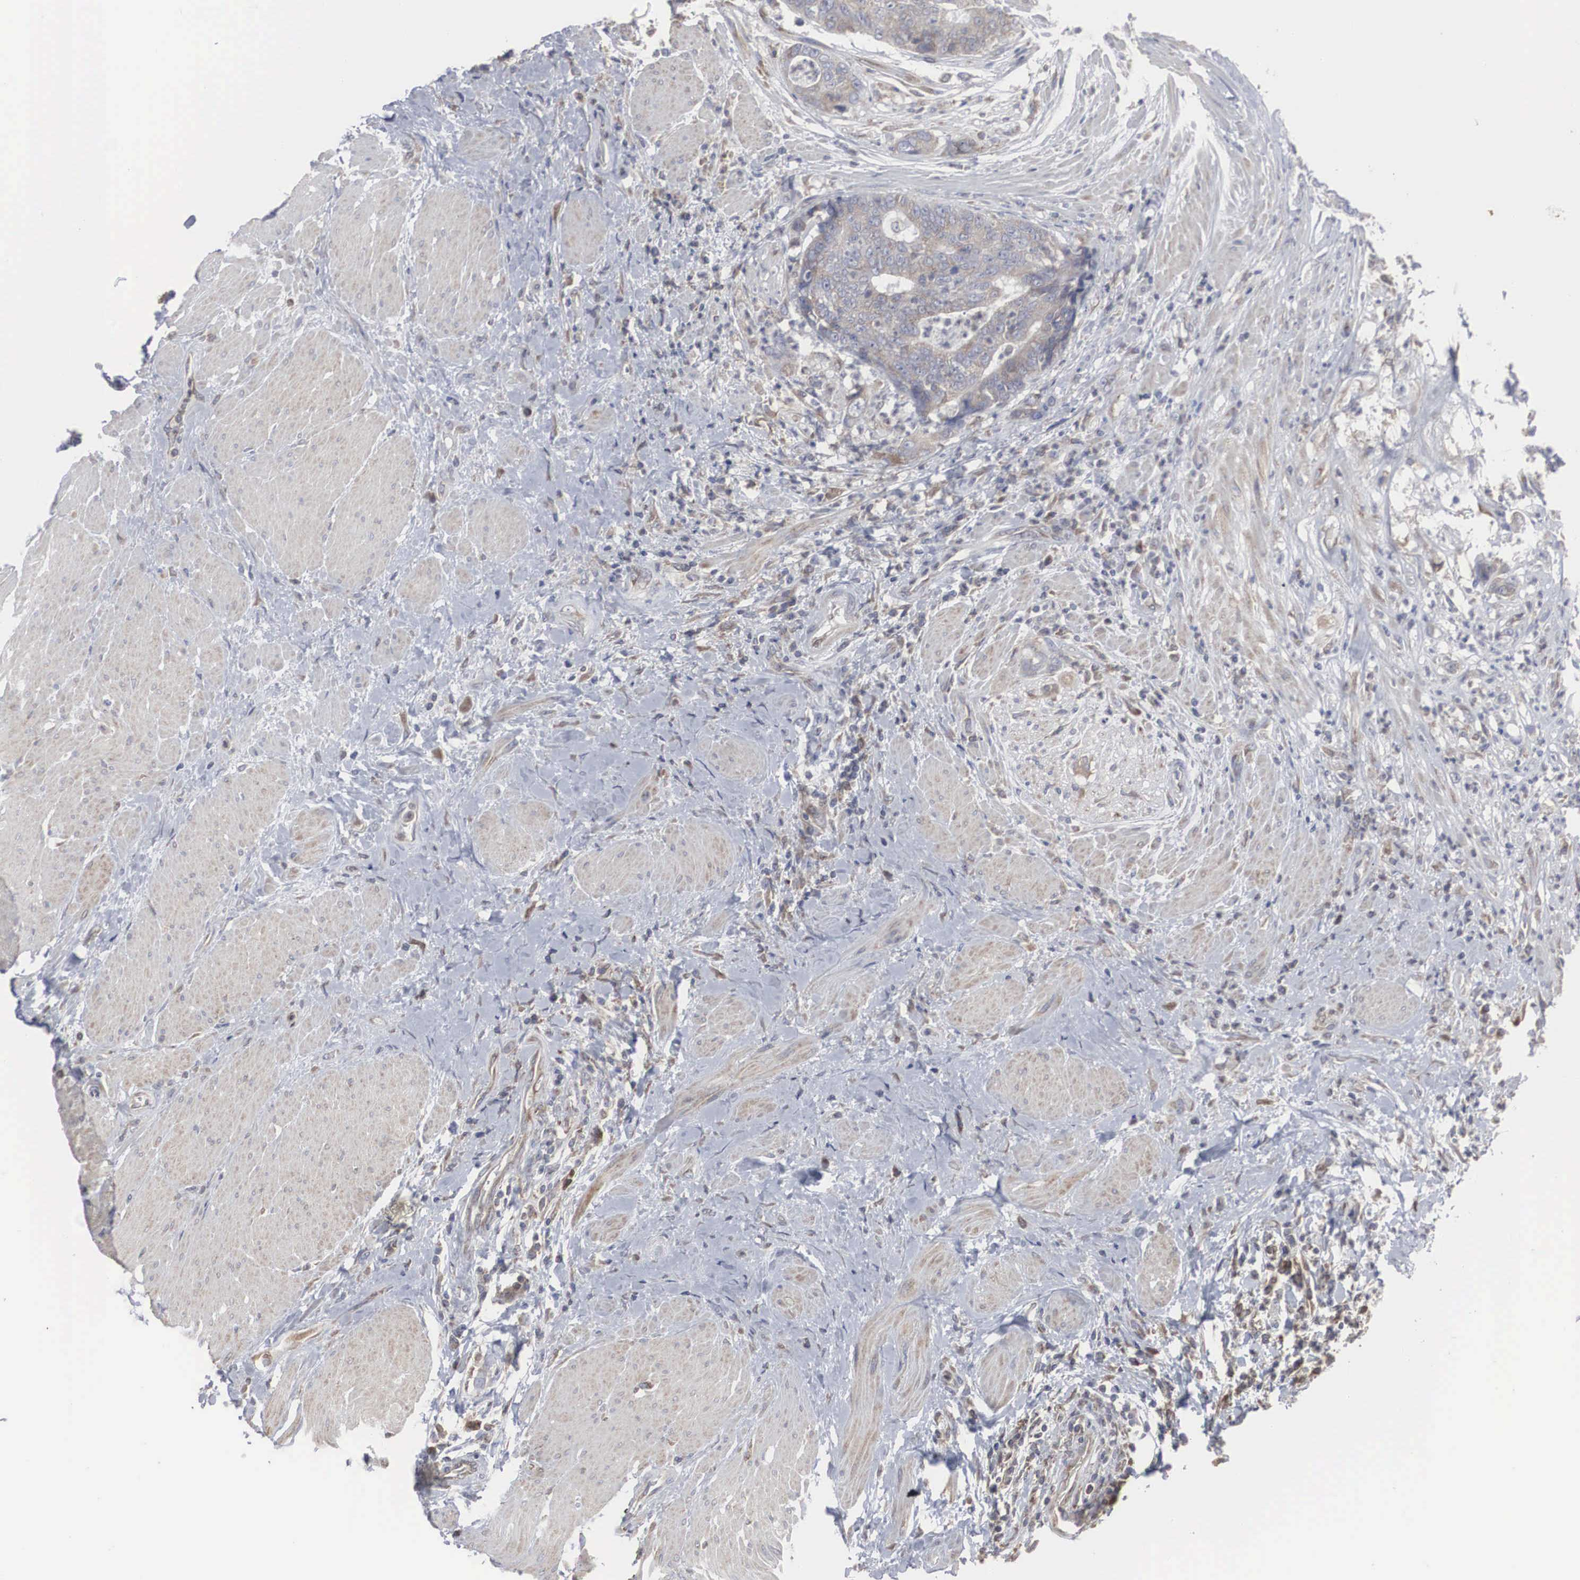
{"staining": {"intensity": "weak", "quantity": "25%-75%", "location": "cytoplasmic/membranous"}, "tissue": "colorectal cancer", "cell_type": "Tumor cells", "image_type": "cancer", "snomed": [{"axis": "morphology", "description": "Adenocarcinoma, NOS"}, {"axis": "topography", "description": "Rectum"}], "caption": "IHC image of human colorectal adenocarcinoma stained for a protein (brown), which shows low levels of weak cytoplasmic/membranous staining in approximately 25%-75% of tumor cells.", "gene": "MIA2", "patient": {"sex": "female", "age": 65}}